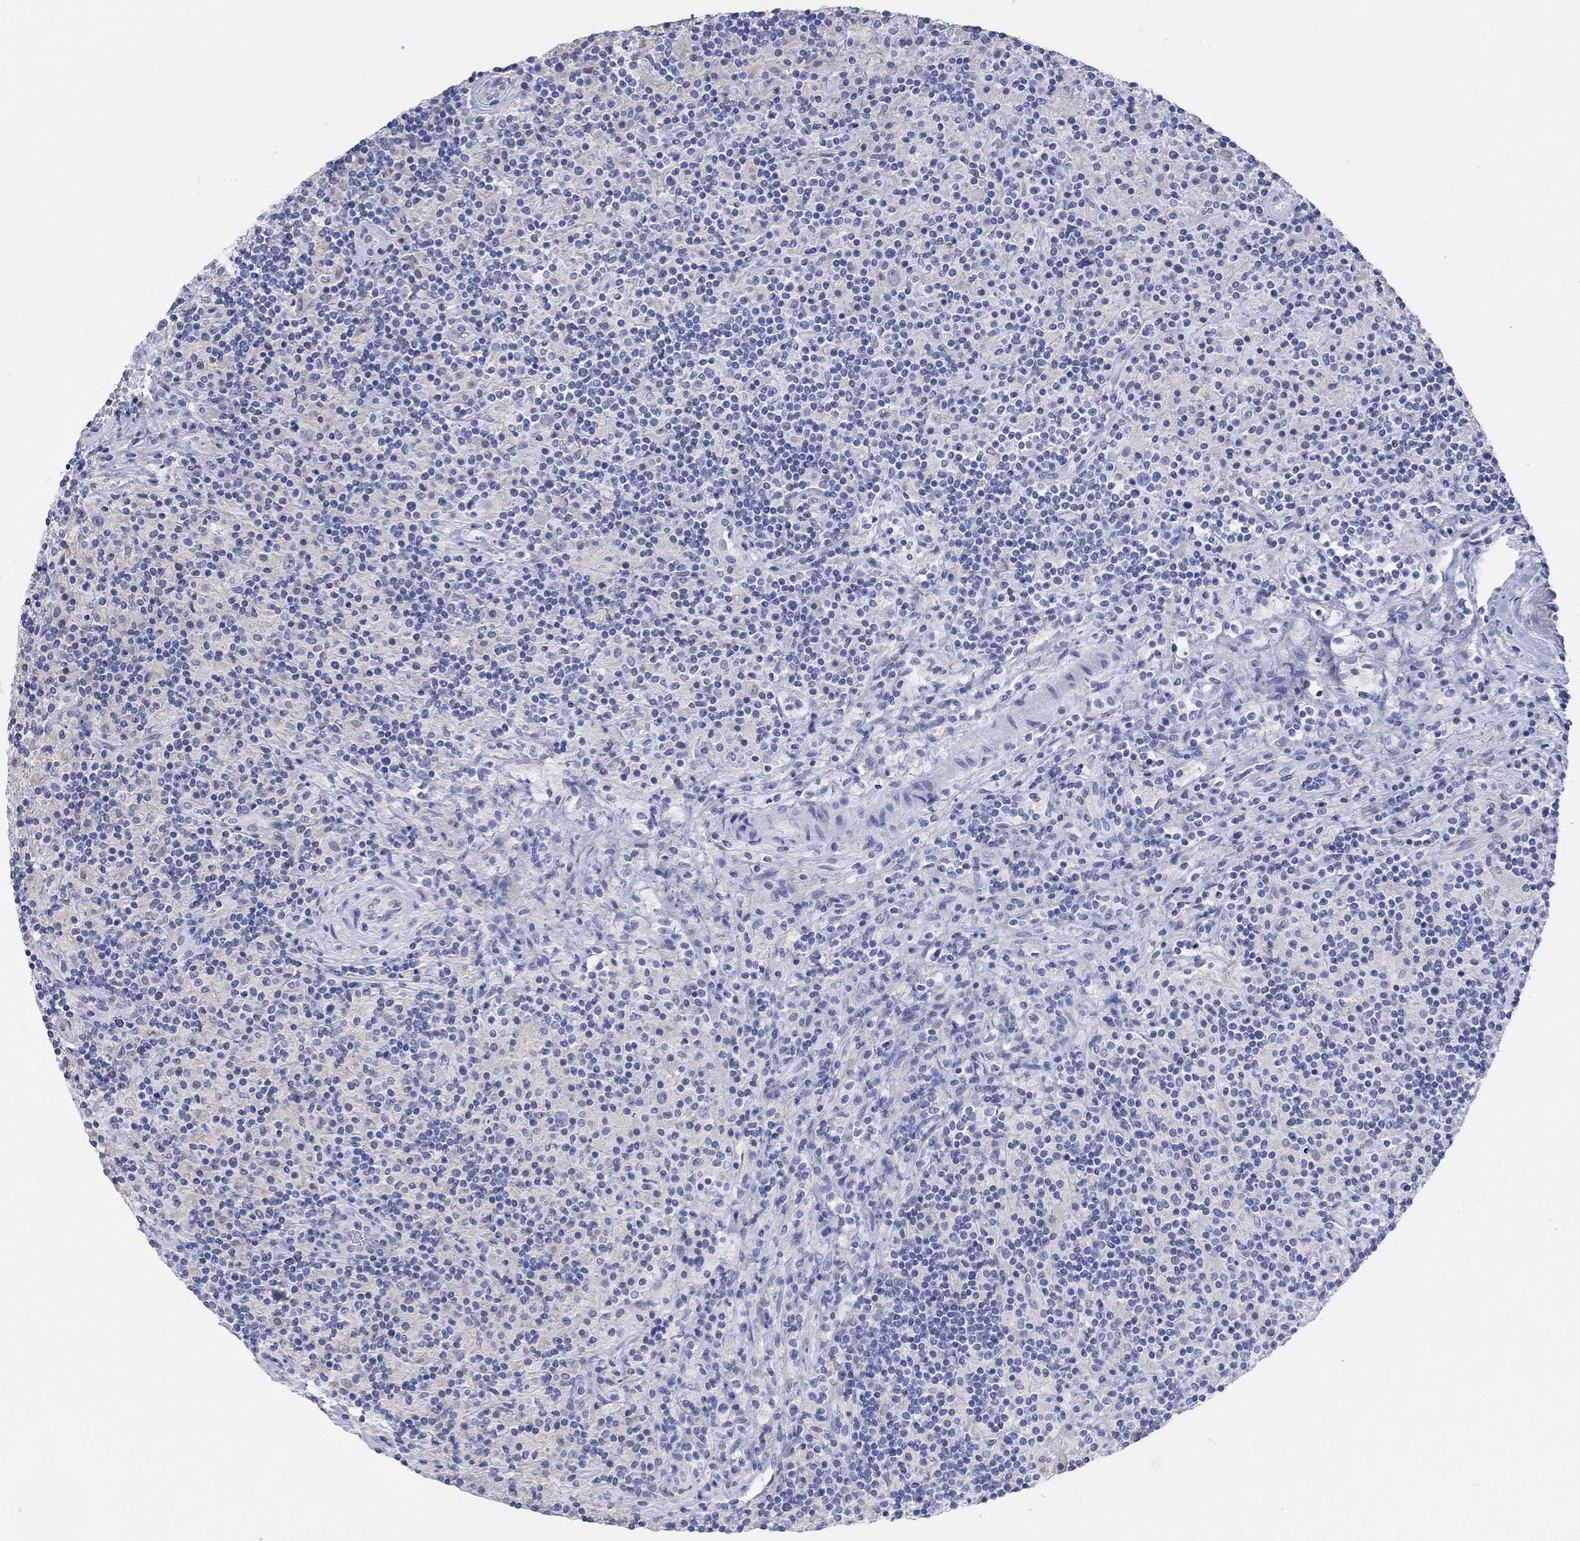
{"staining": {"intensity": "negative", "quantity": "none", "location": "none"}, "tissue": "lymphoma", "cell_type": "Tumor cells", "image_type": "cancer", "snomed": [{"axis": "morphology", "description": "Hodgkin's disease, NOS"}, {"axis": "topography", "description": "Lymph node"}], "caption": "Tumor cells show no significant staining in Hodgkin's disease.", "gene": "GNG13", "patient": {"sex": "male", "age": 70}}